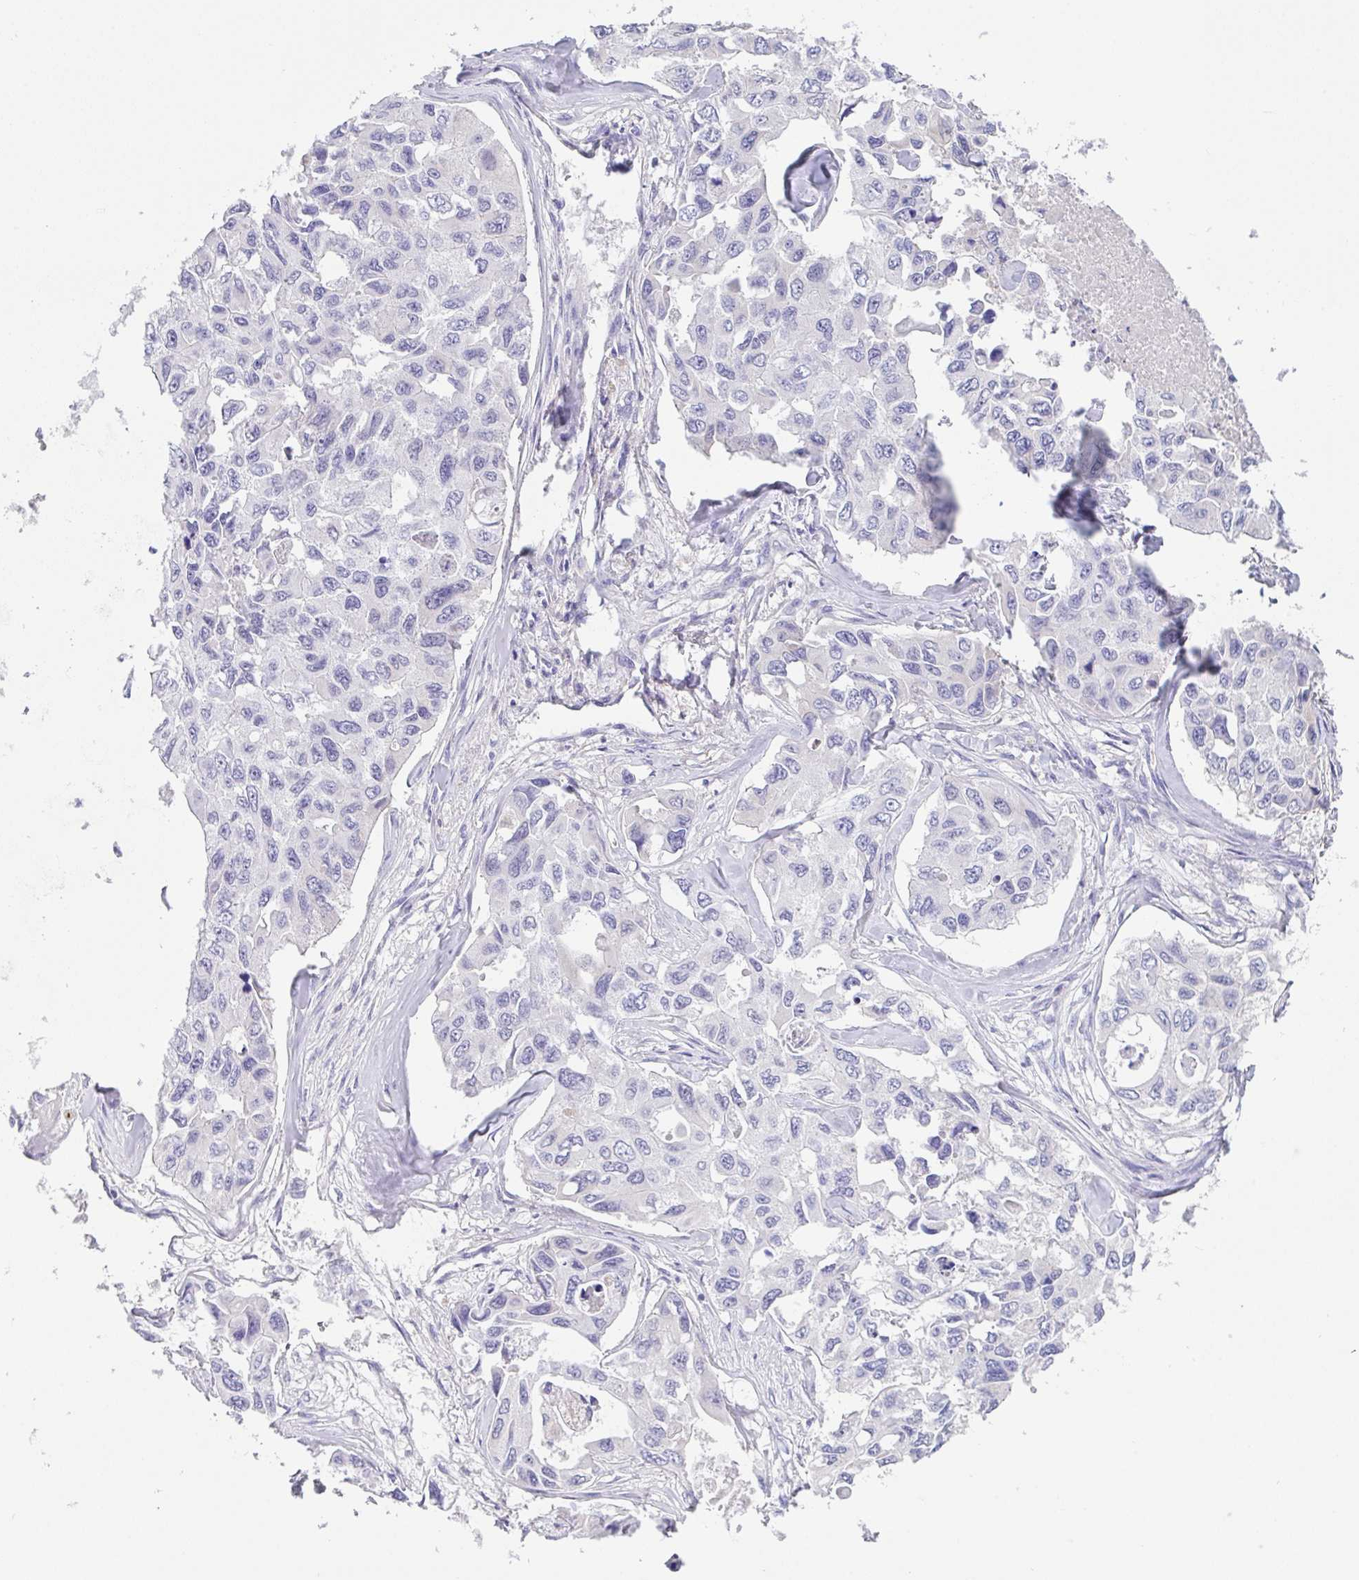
{"staining": {"intensity": "negative", "quantity": "none", "location": "none"}, "tissue": "lung cancer", "cell_type": "Tumor cells", "image_type": "cancer", "snomed": [{"axis": "morphology", "description": "Adenocarcinoma, NOS"}, {"axis": "topography", "description": "Lung"}], "caption": "Tumor cells show no significant positivity in lung cancer.", "gene": "CA10", "patient": {"sex": "male", "age": 64}}